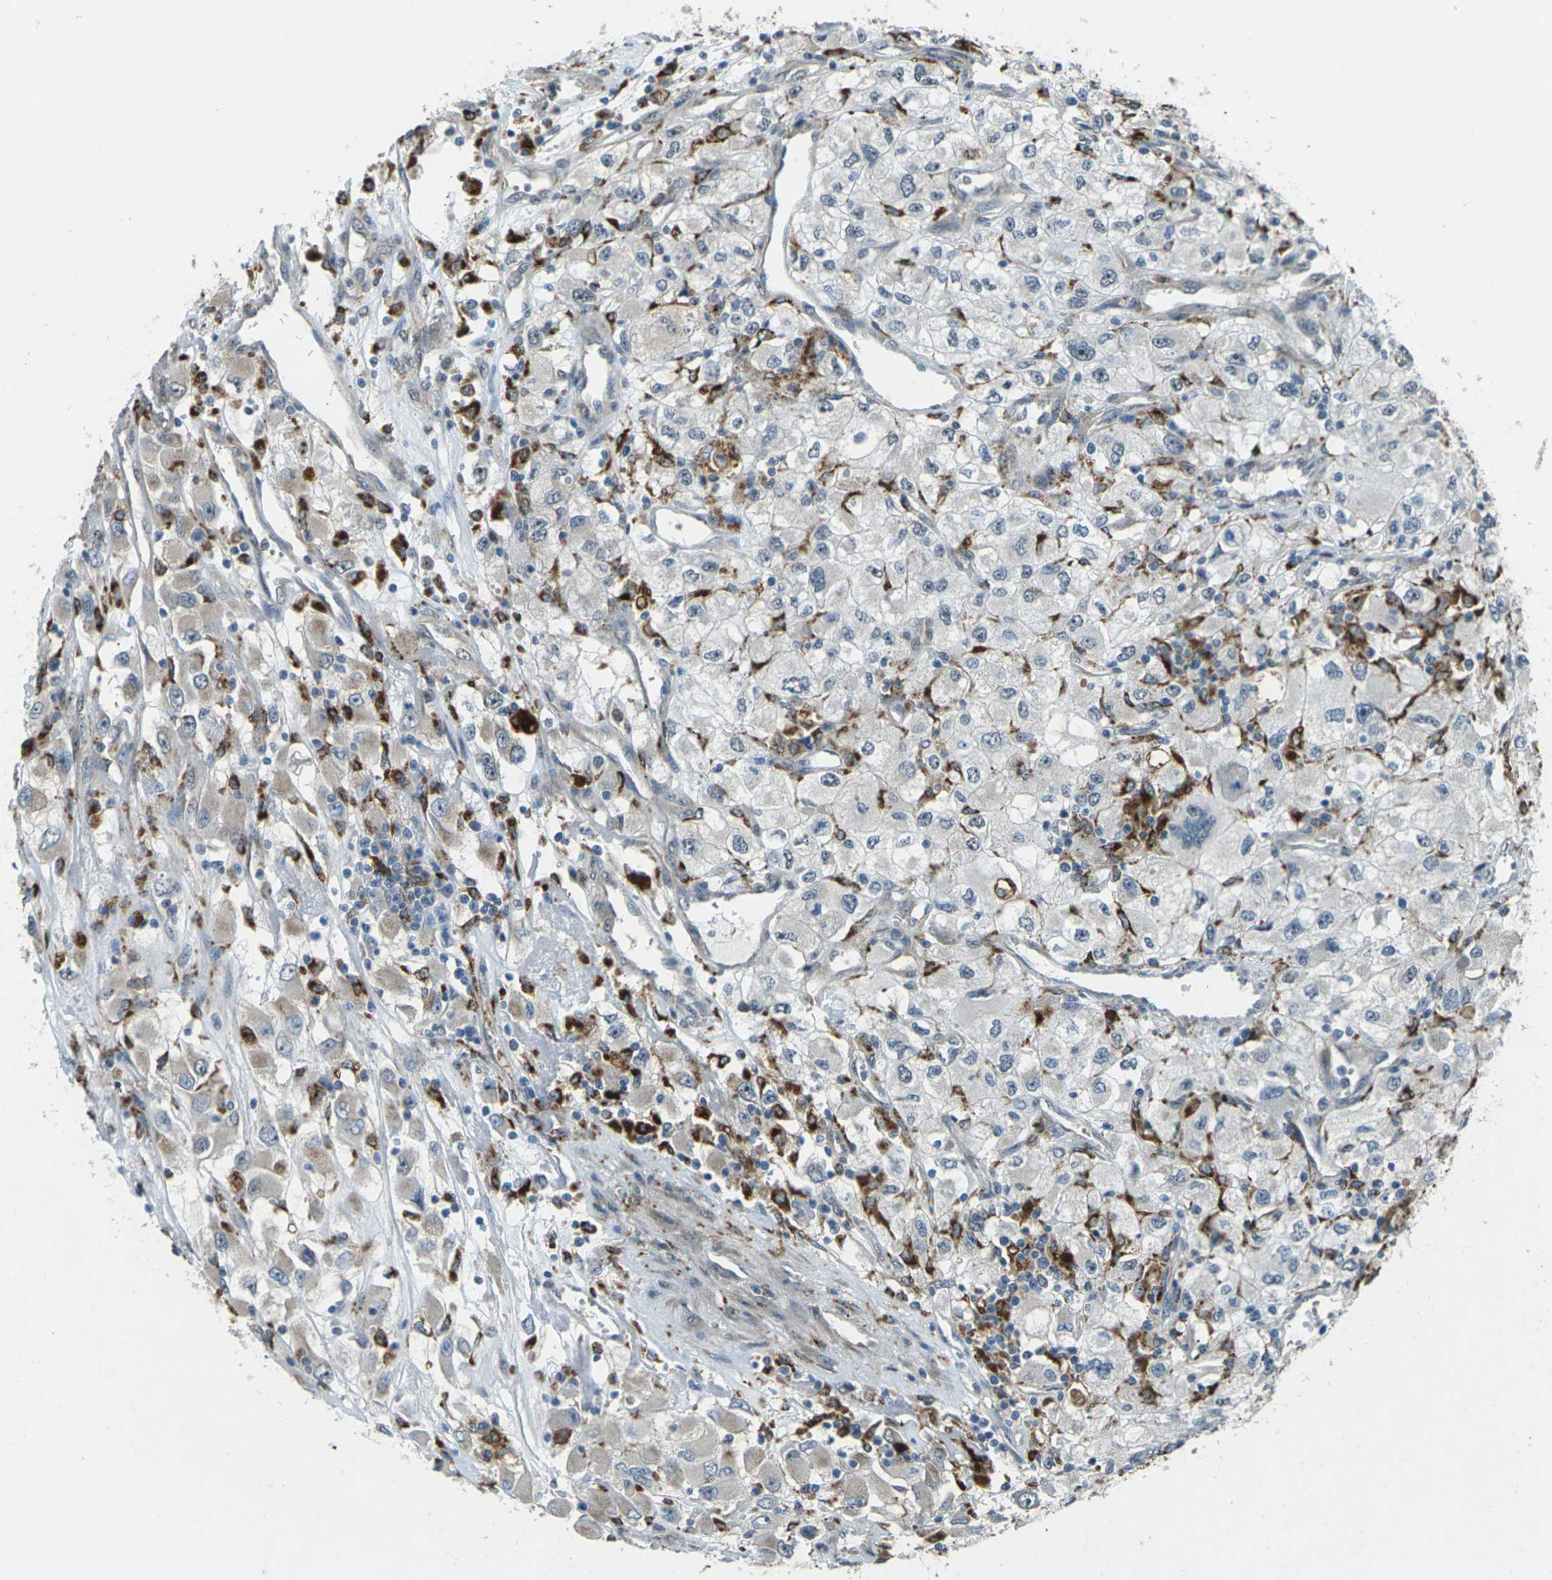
{"staining": {"intensity": "weak", "quantity": "<25%", "location": "cytoplasmic/membranous"}, "tissue": "renal cancer", "cell_type": "Tumor cells", "image_type": "cancer", "snomed": [{"axis": "morphology", "description": "Adenocarcinoma, NOS"}, {"axis": "topography", "description": "Kidney"}], "caption": "Human renal adenocarcinoma stained for a protein using immunohistochemistry (IHC) exhibits no staining in tumor cells.", "gene": "SLC31A2", "patient": {"sex": "female", "age": 52}}